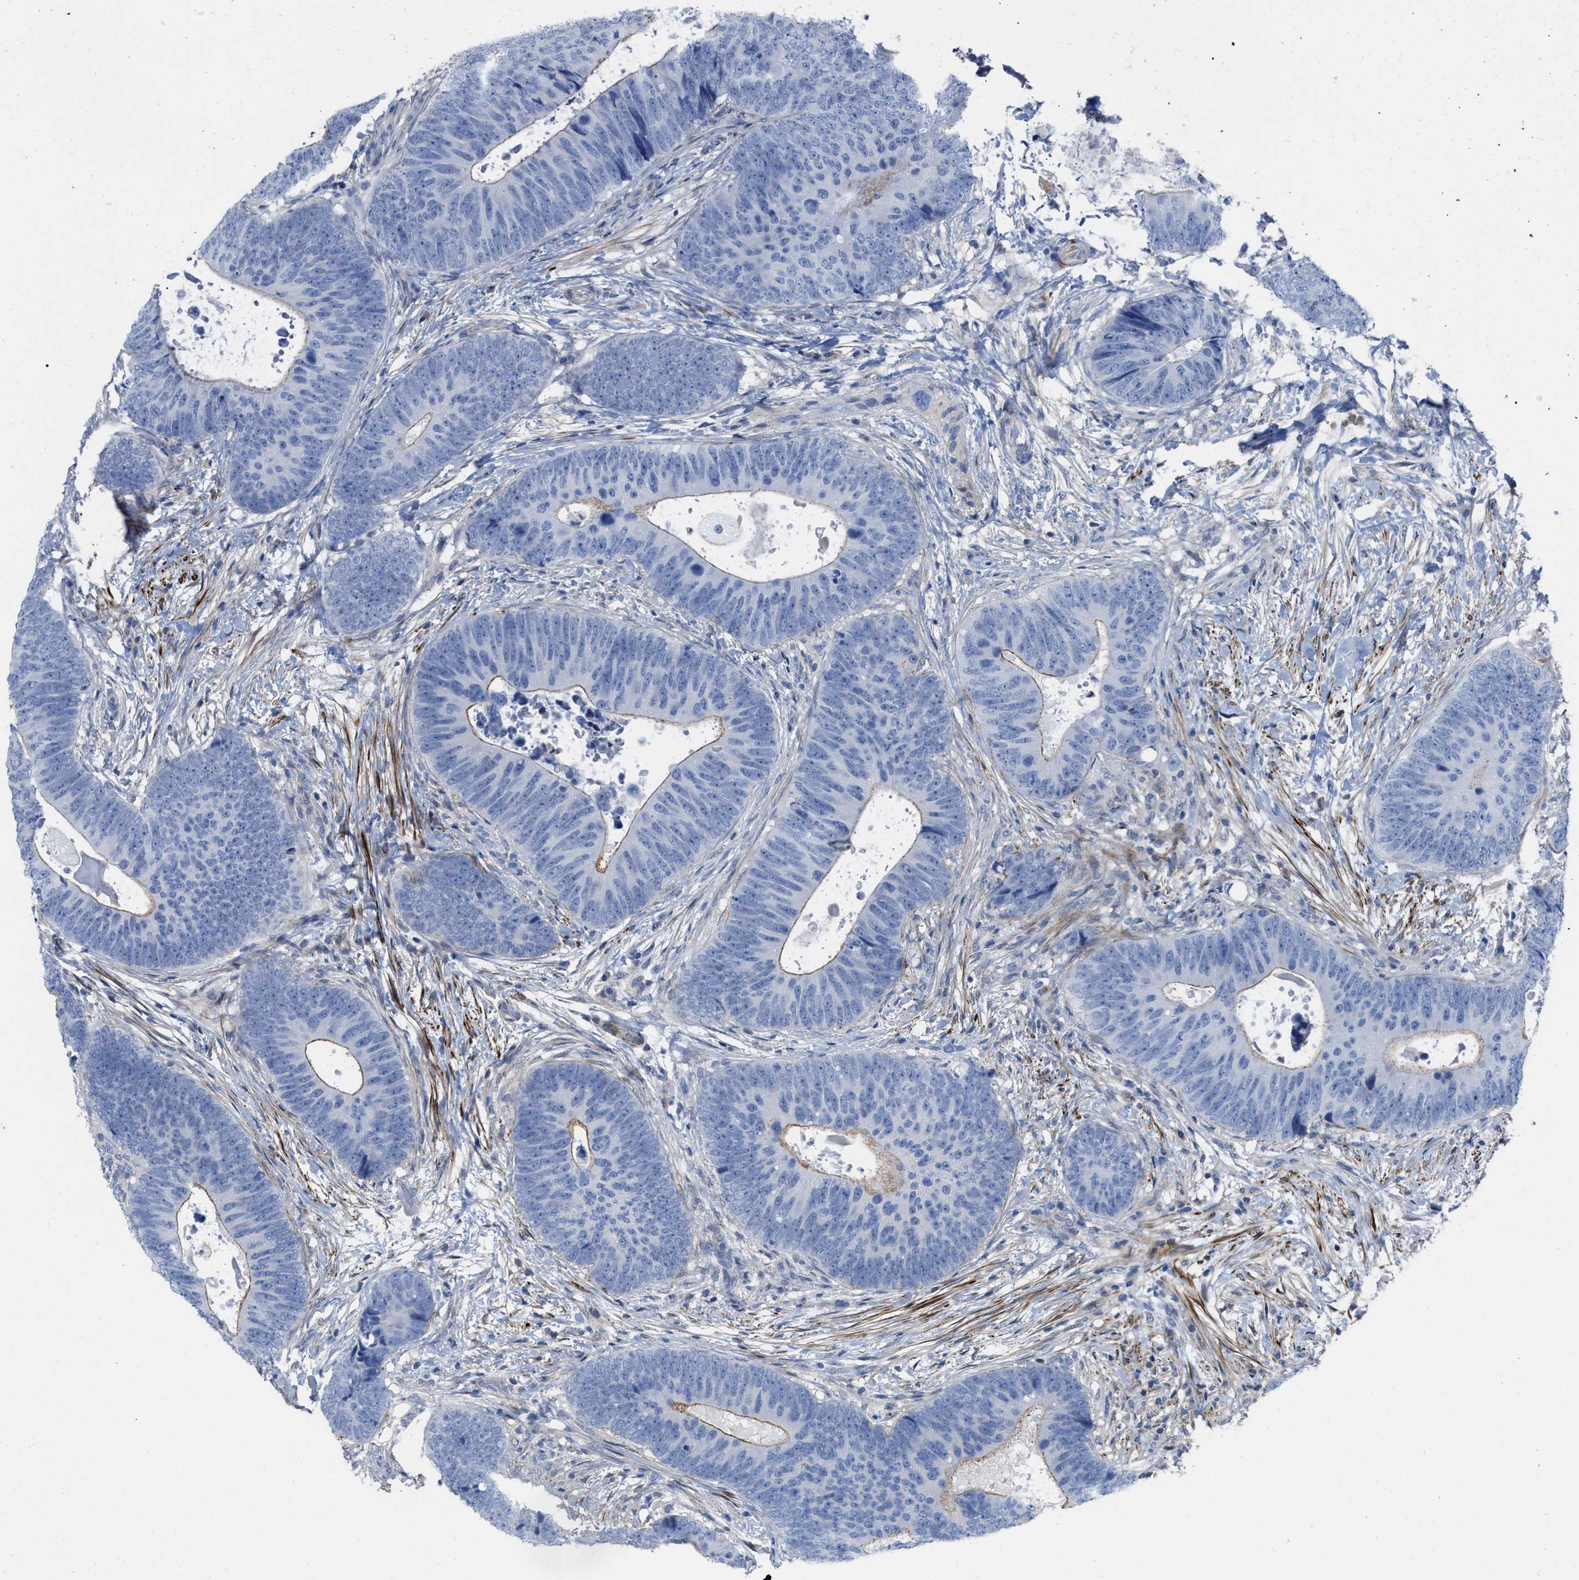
{"staining": {"intensity": "weak", "quantity": "<25%", "location": "cytoplasmic/membranous"}, "tissue": "colorectal cancer", "cell_type": "Tumor cells", "image_type": "cancer", "snomed": [{"axis": "morphology", "description": "Adenocarcinoma, NOS"}, {"axis": "topography", "description": "Colon"}], "caption": "An IHC photomicrograph of colorectal cancer (adenocarcinoma) is shown. There is no staining in tumor cells of colorectal cancer (adenocarcinoma). (DAB IHC visualized using brightfield microscopy, high magnification).", "gene": "PRMT2", "patient": {"sex": "male", "age": 56}}